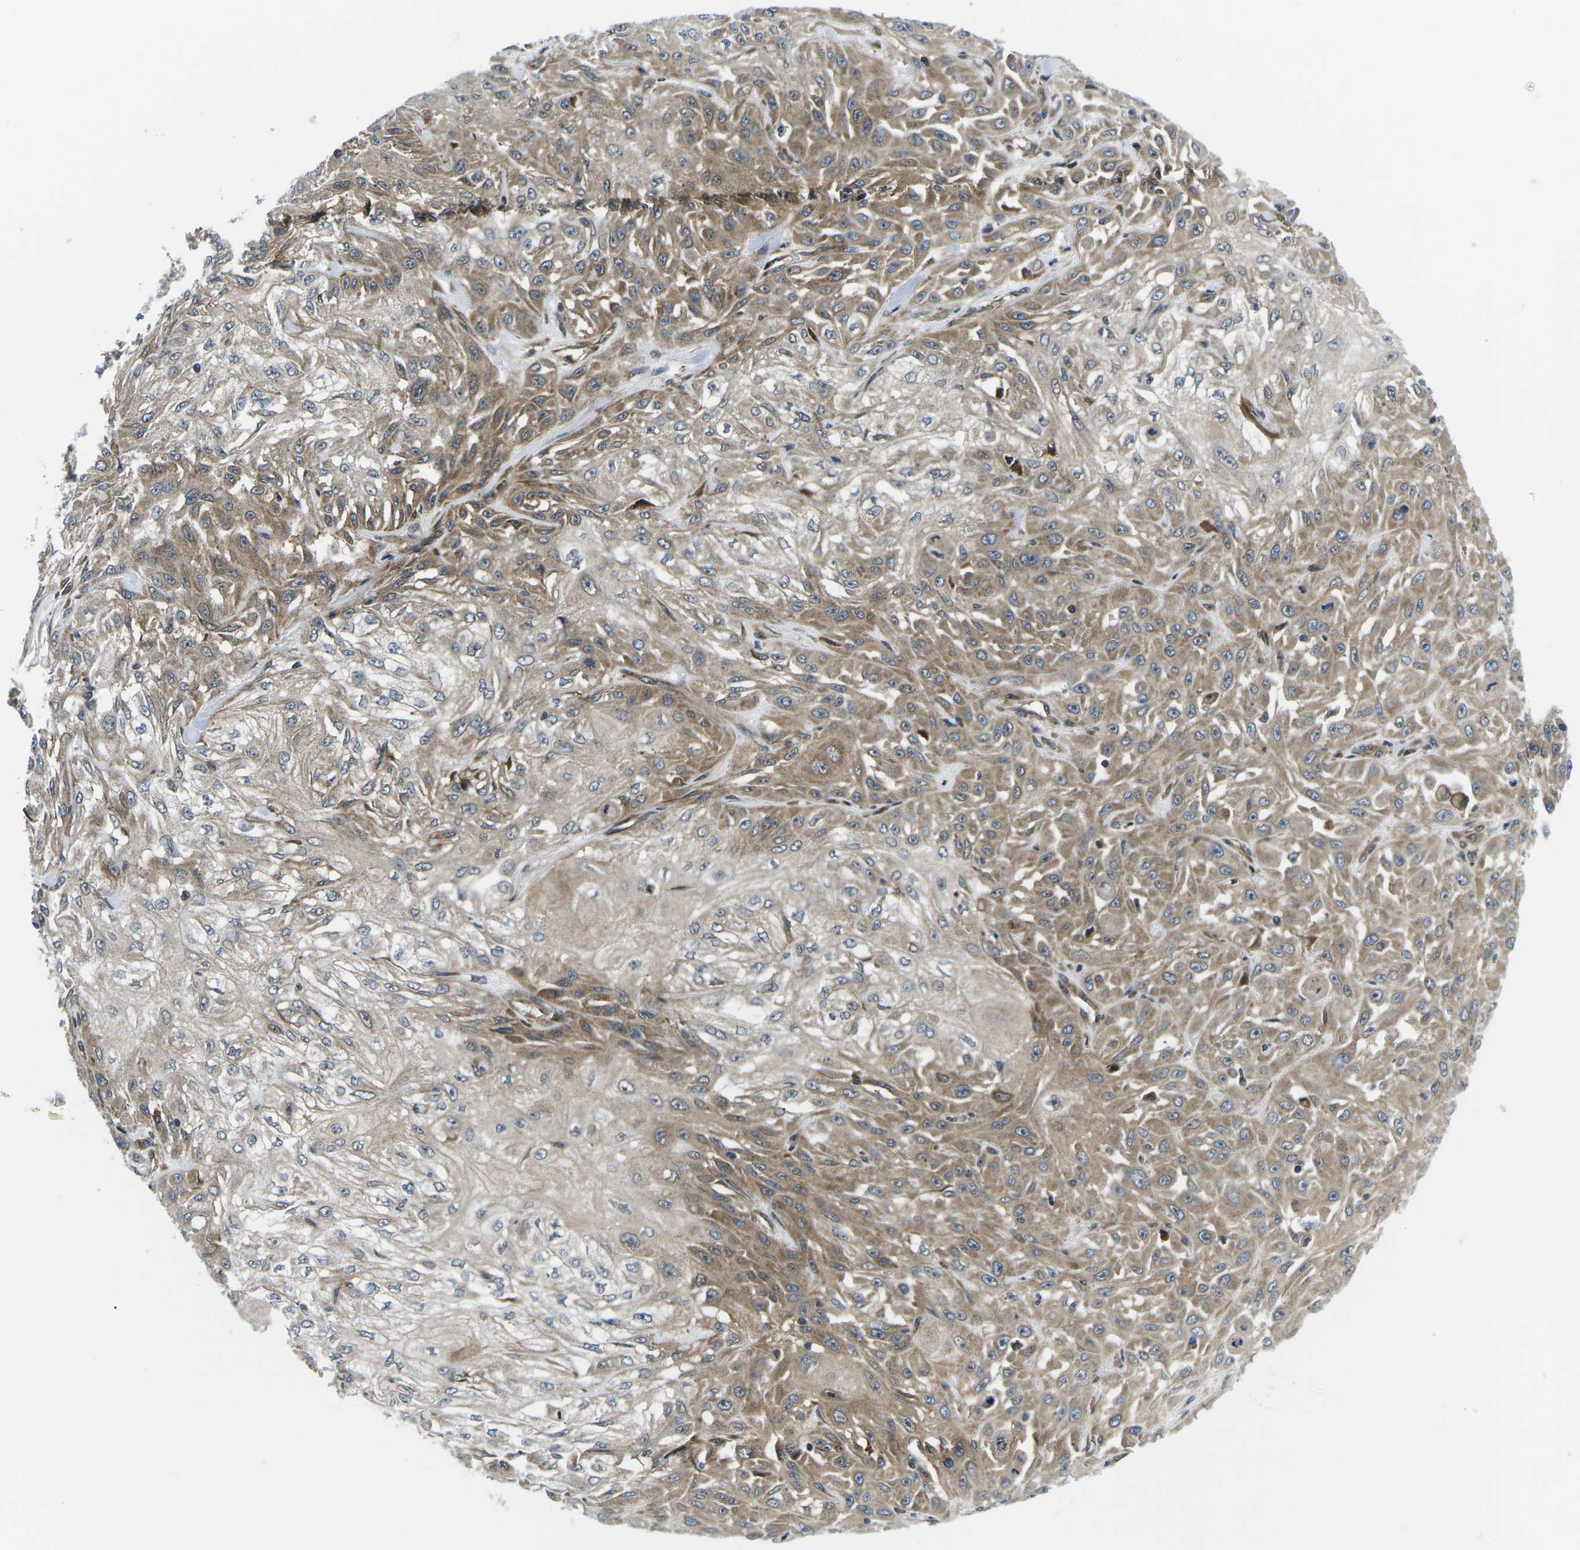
{"staining": {"intensity": "moderate", "quantity": "25%-75%", "location": "cytoplasmic/membranous"}, "tissue": "skin cancer", "cell_type": "Tumor cells", "image_type": "cancer", "snomed": [{"axis": "morphology", "description": "Squamous cell carcinoma, NOS"}, {"axis": "morphology", "description": "Squamous cell carcinoma, metastatic, NOS"}, {"axis": "topography", "description": "Skin"}, {"axis": "topography", "description": "Lymph node"}], "caption": "Approximately 25%-75% of tumor cells in skin cancer (metastatic squamous cell carcinoma) show moderate cytoplasmic/membranous protein expression as visualized by brown immunohistochemical staining.", "gene": "EIF4E", "patient": {"sex": "male", "age": 75}}